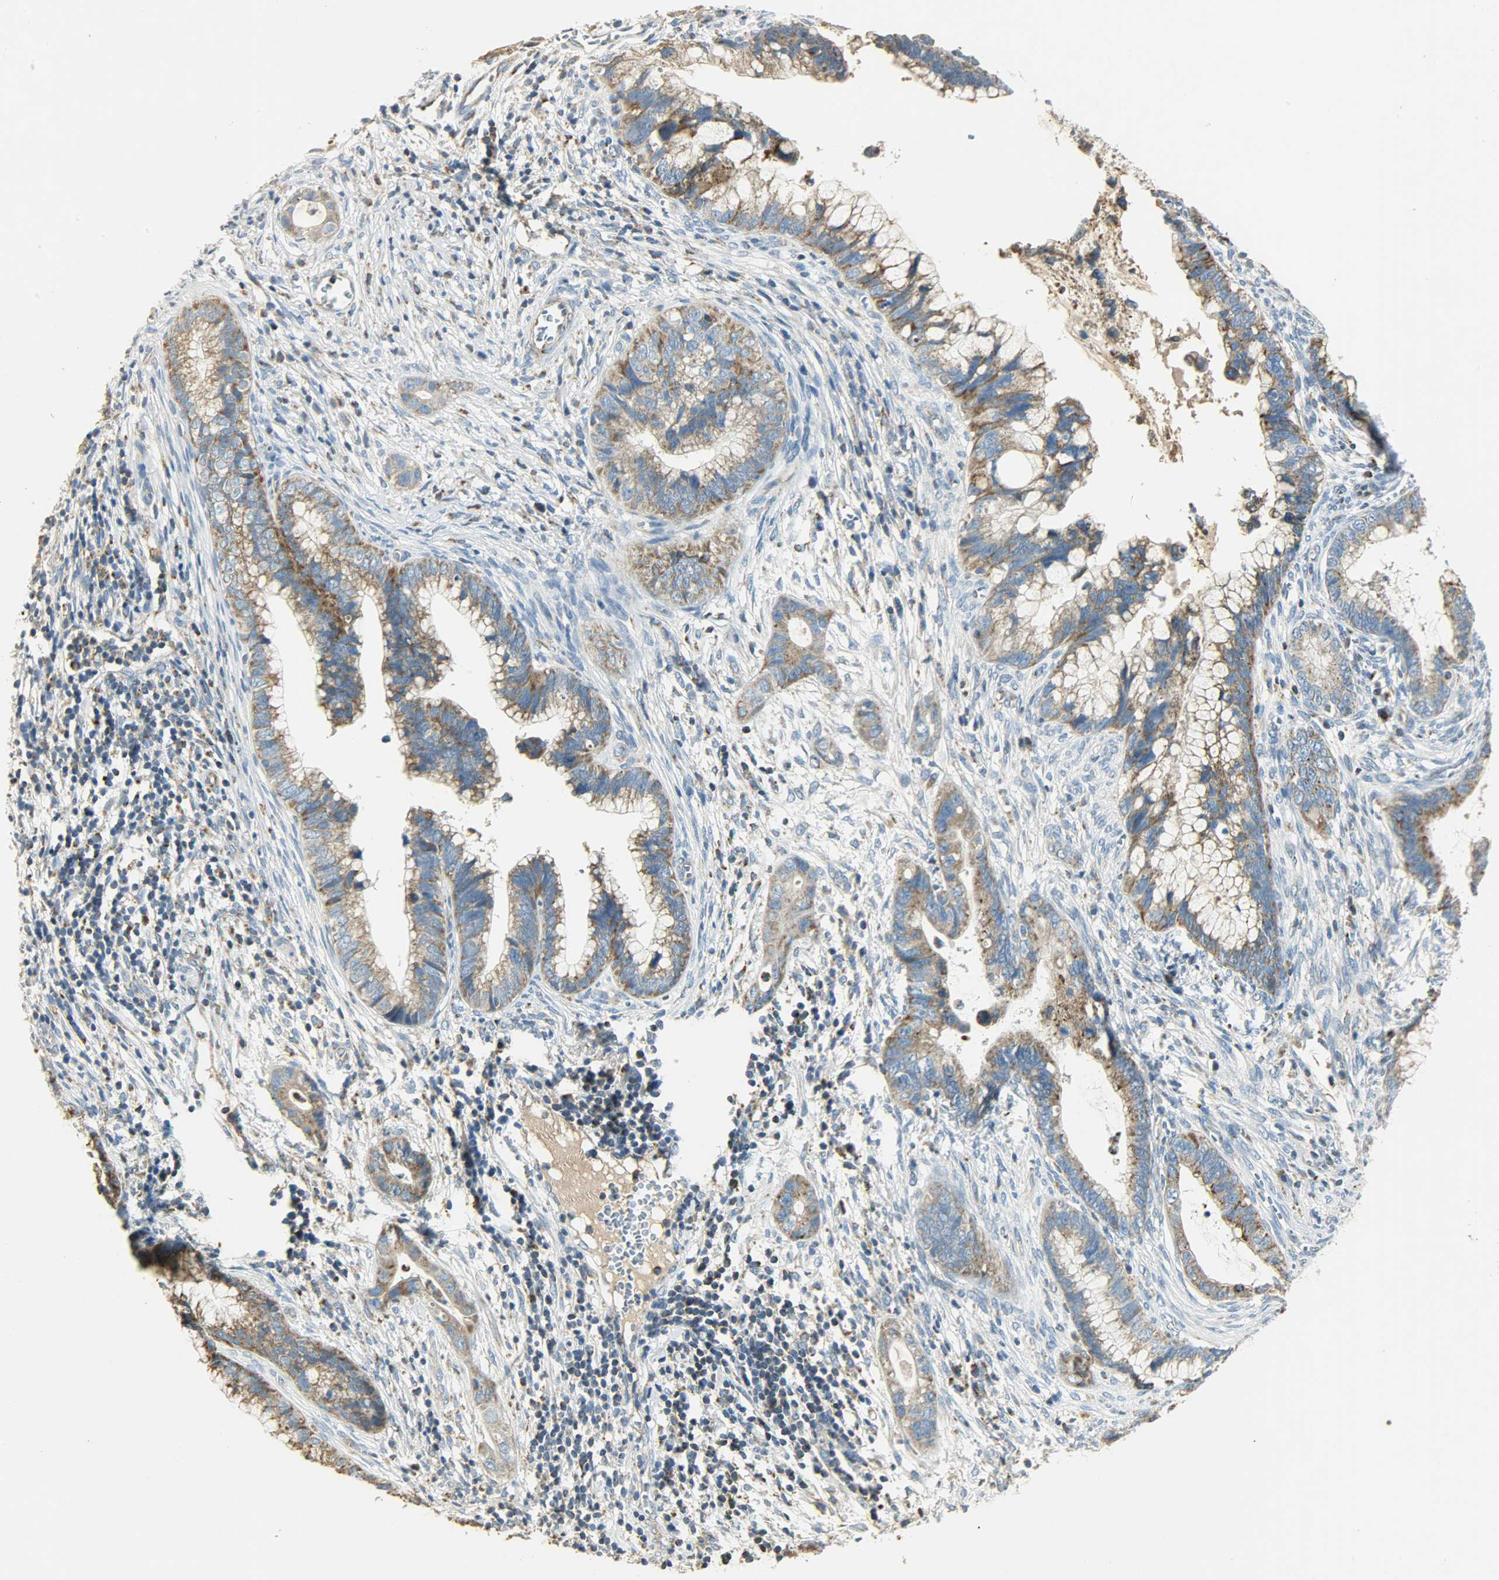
{"staining": {"intensity": "moderate", "quantity": ">75%", "location": "cytoplasmic/membranous"}, "tissue": "cervical cancer", "cell_type": "Tumor cells", "image_type": "cancer", "snomed": [{"axis": "morphology", "description": "Adenocarcinoma, NOS"}, {"axis": "topography", "description": "Cervix"}], "caption": "Immunohistochemistry (IHC) micrograph of cervical cancer (adenocarcinoma) stained for a protein (brown), which reveals medium levels of moderate cytoplasmic/membranous staining in about >75% of tumor cells.", "gene": "NNT", "patient": {"sex": "female", "age": 44}}